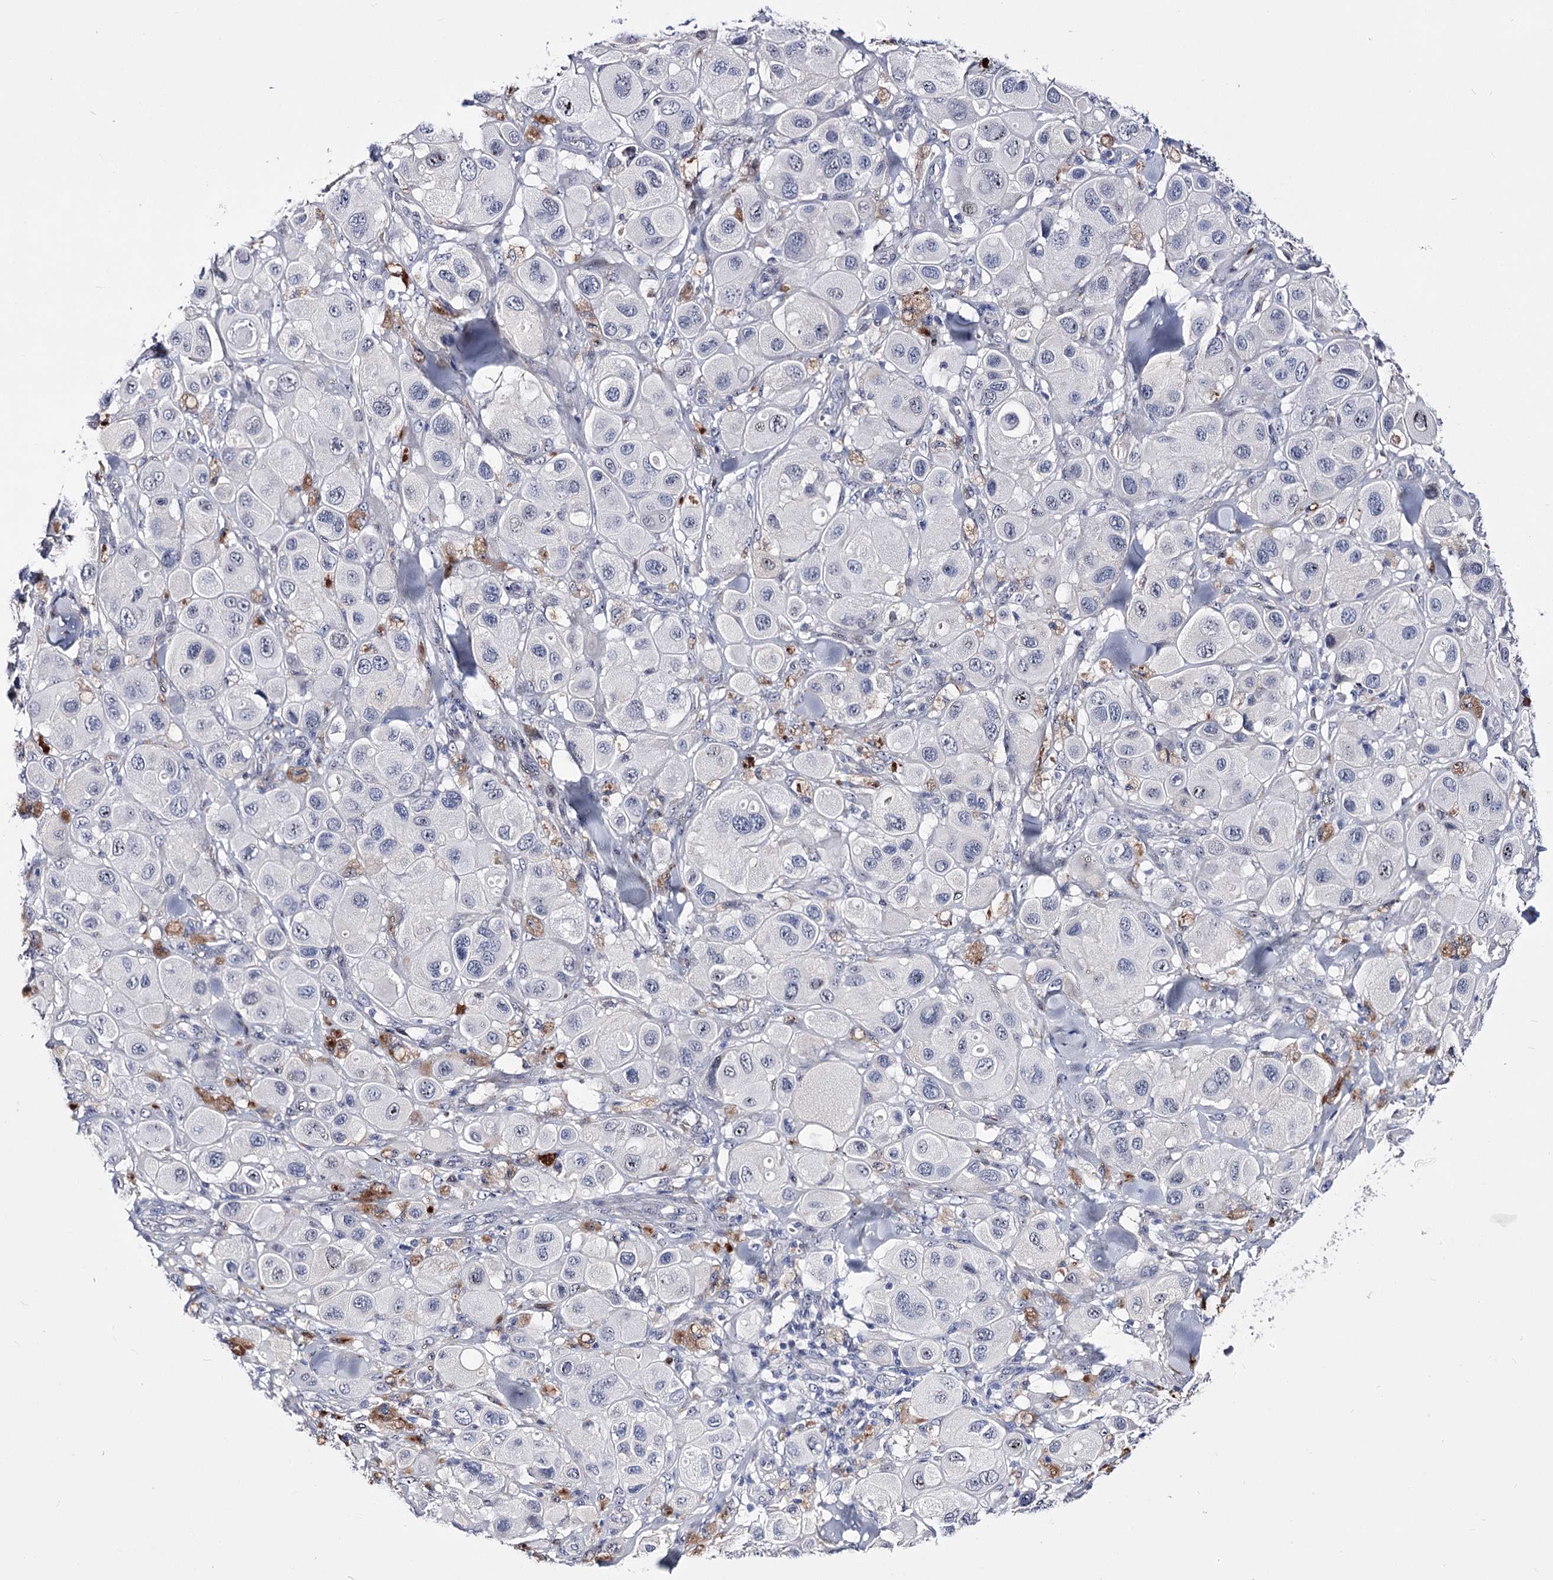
{"staining": {"intensity": "negative", "quantity": "none", "location": "none"}, "tissue": "melanoma", "cell_type": "Tumor cells", "image_type": "cancer", "snomed": [{"axis": "morphology", "description": "Malignant melanoma, Metastatic site"}, {"axis": "topography", "description": "Skin"}], "caption": "Tumor cells show no significant protein positivity in melanoma.", "gene": "PCGF5", "patient": {"sex": "male", "age": 41}}